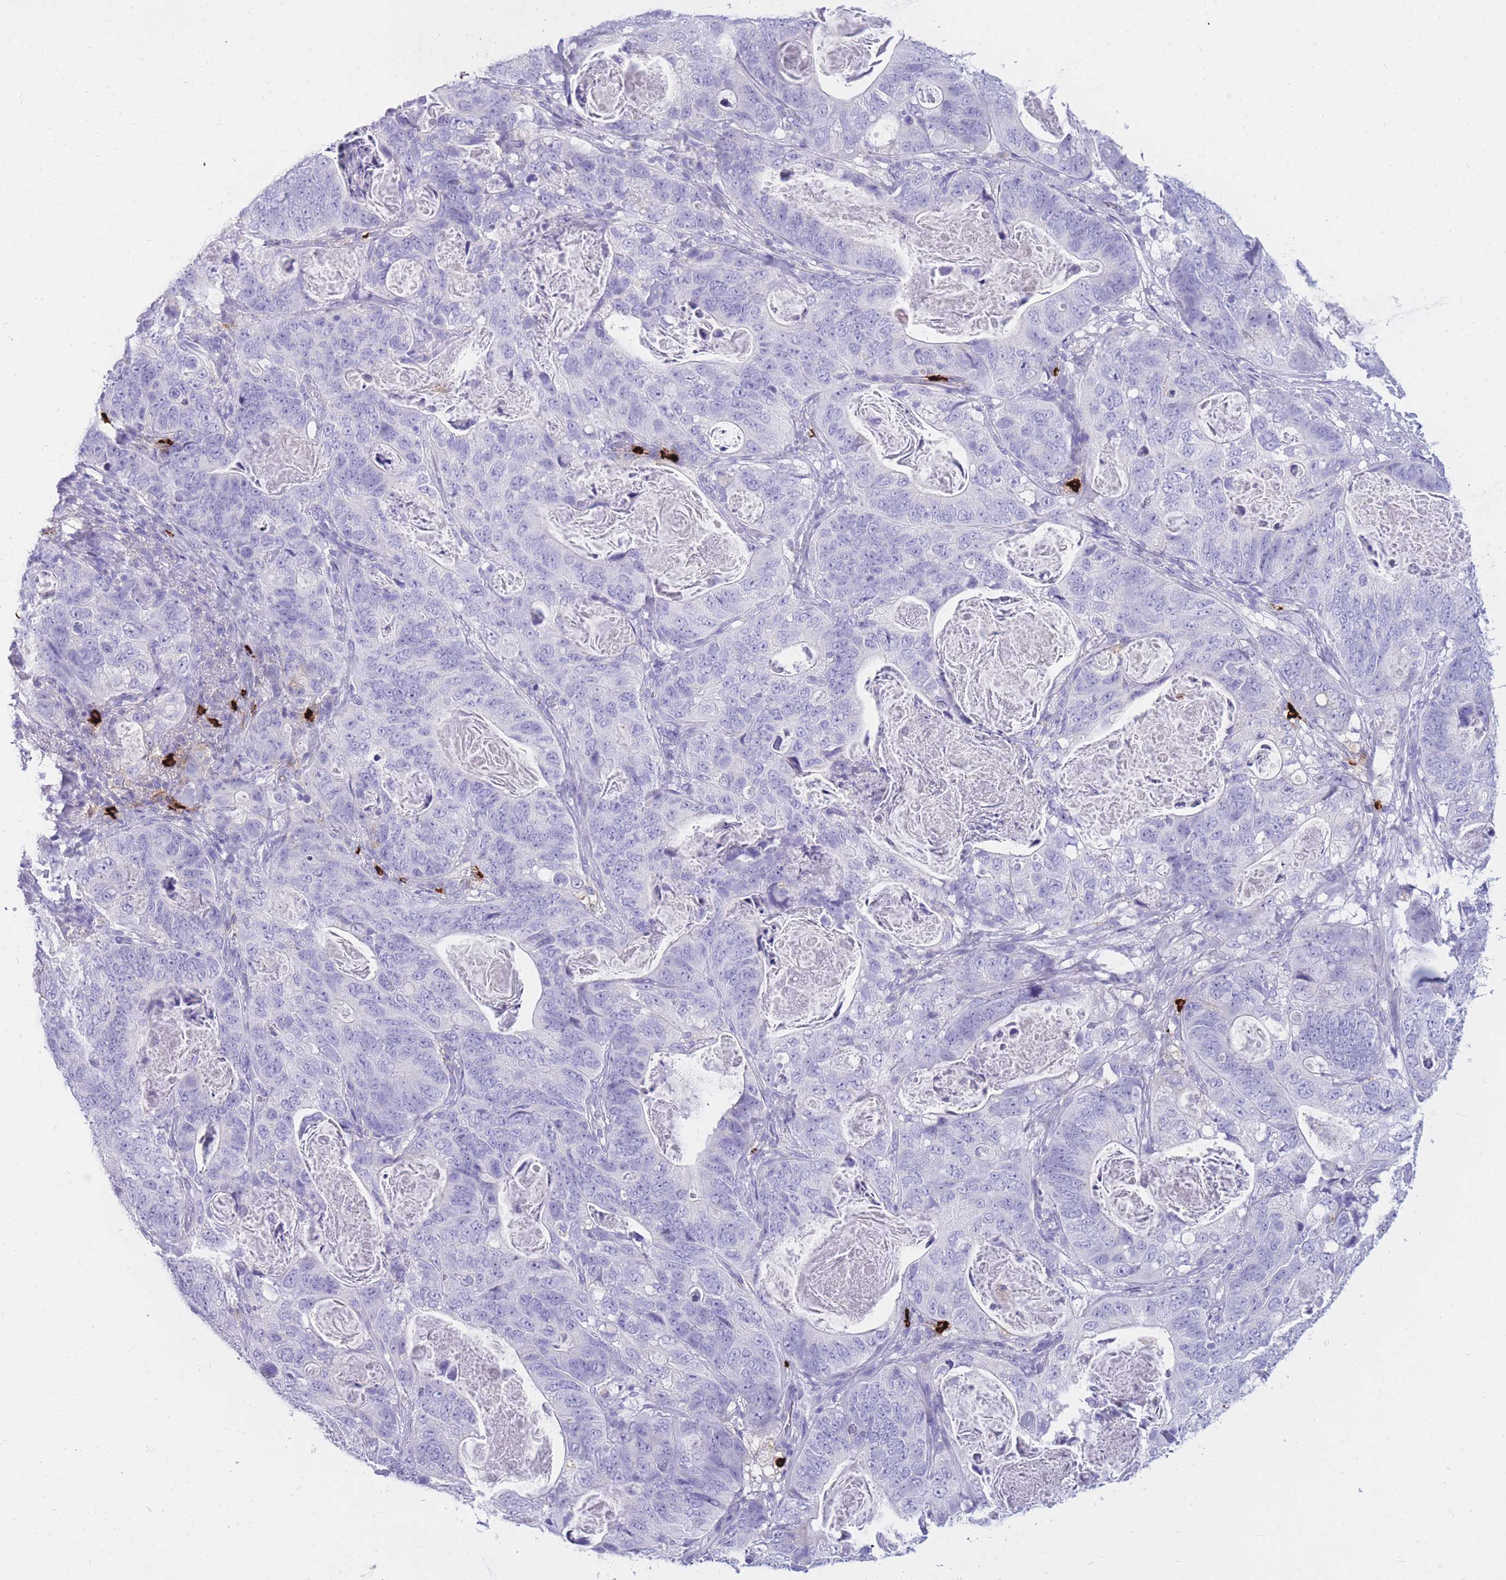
{"staining": {"intensity": "negative", "quantity": "none", "location": "none"}, "tissue": "stomach cancer", "cell_type": "Tumor cells", "image_type": "cancer", "snomed": [{"axis": "morphology", "description": "Normal tissue, NOS"}, {"axis": "morphology", "description": "Adenocarcinoma, NOS"}, {"axis": "topography", "description": "Stomach"}], "caption": "Tumor cells are negative for brown protein staining in stomach adenocarcinoma.", "gene": "TPSAB1", "patient": {"sex": "female", "age": 89}}